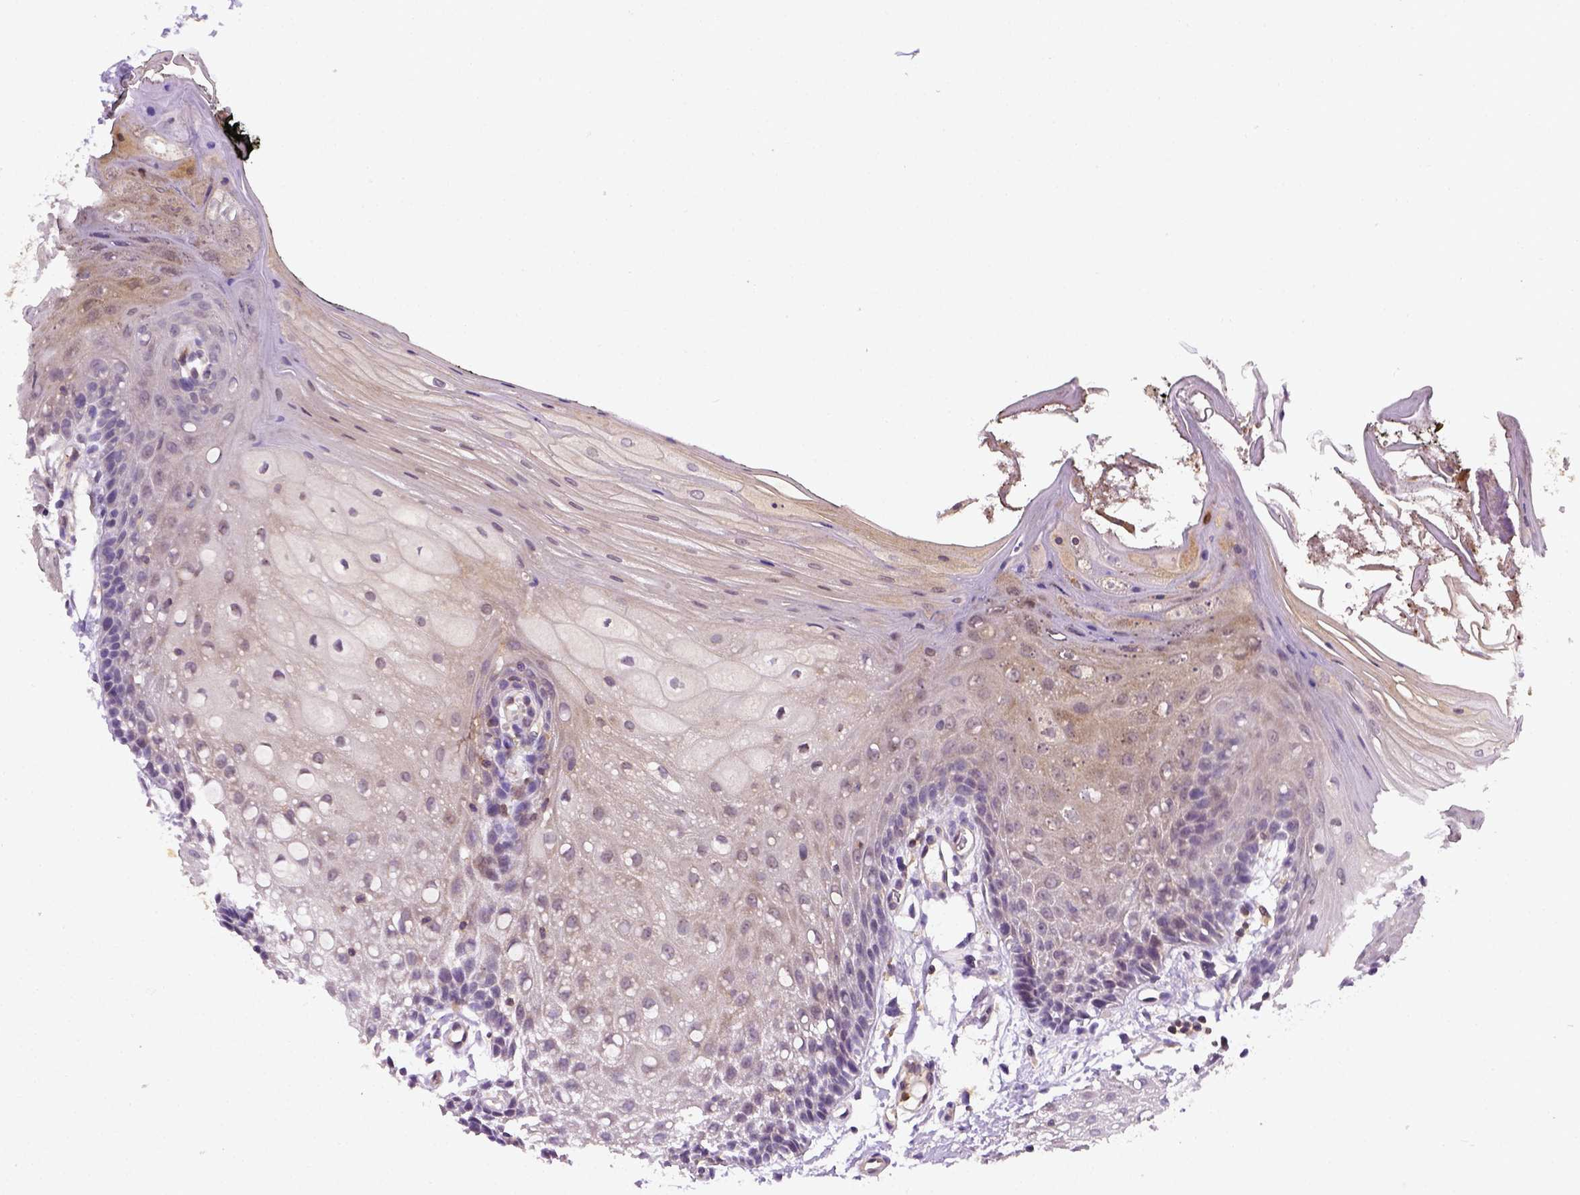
{"staining": {"intensity": "negative", "quantity": "none", "location": "none"}, "tissue": "oral mucosa", "cell_type": "Squamous epithelial cells", "image_type": "normal", "snomed": [{"axis": "morphology", "description": "Normal tissue, NOS"}, {"axis": "morphology", "description": "Squamous cell carcinoma, NOS"}, {"axis": "topography", "description": "Oral tissue"}, {"axis": "topography", "description": "Head-Neck"}], "caption": "The immunohistochemistry (IHC) image has no significant expression in squamous epithelial cells of oral mucosa.", "gene": "MATK", "patient": {"sex": "male", "age": 69}}